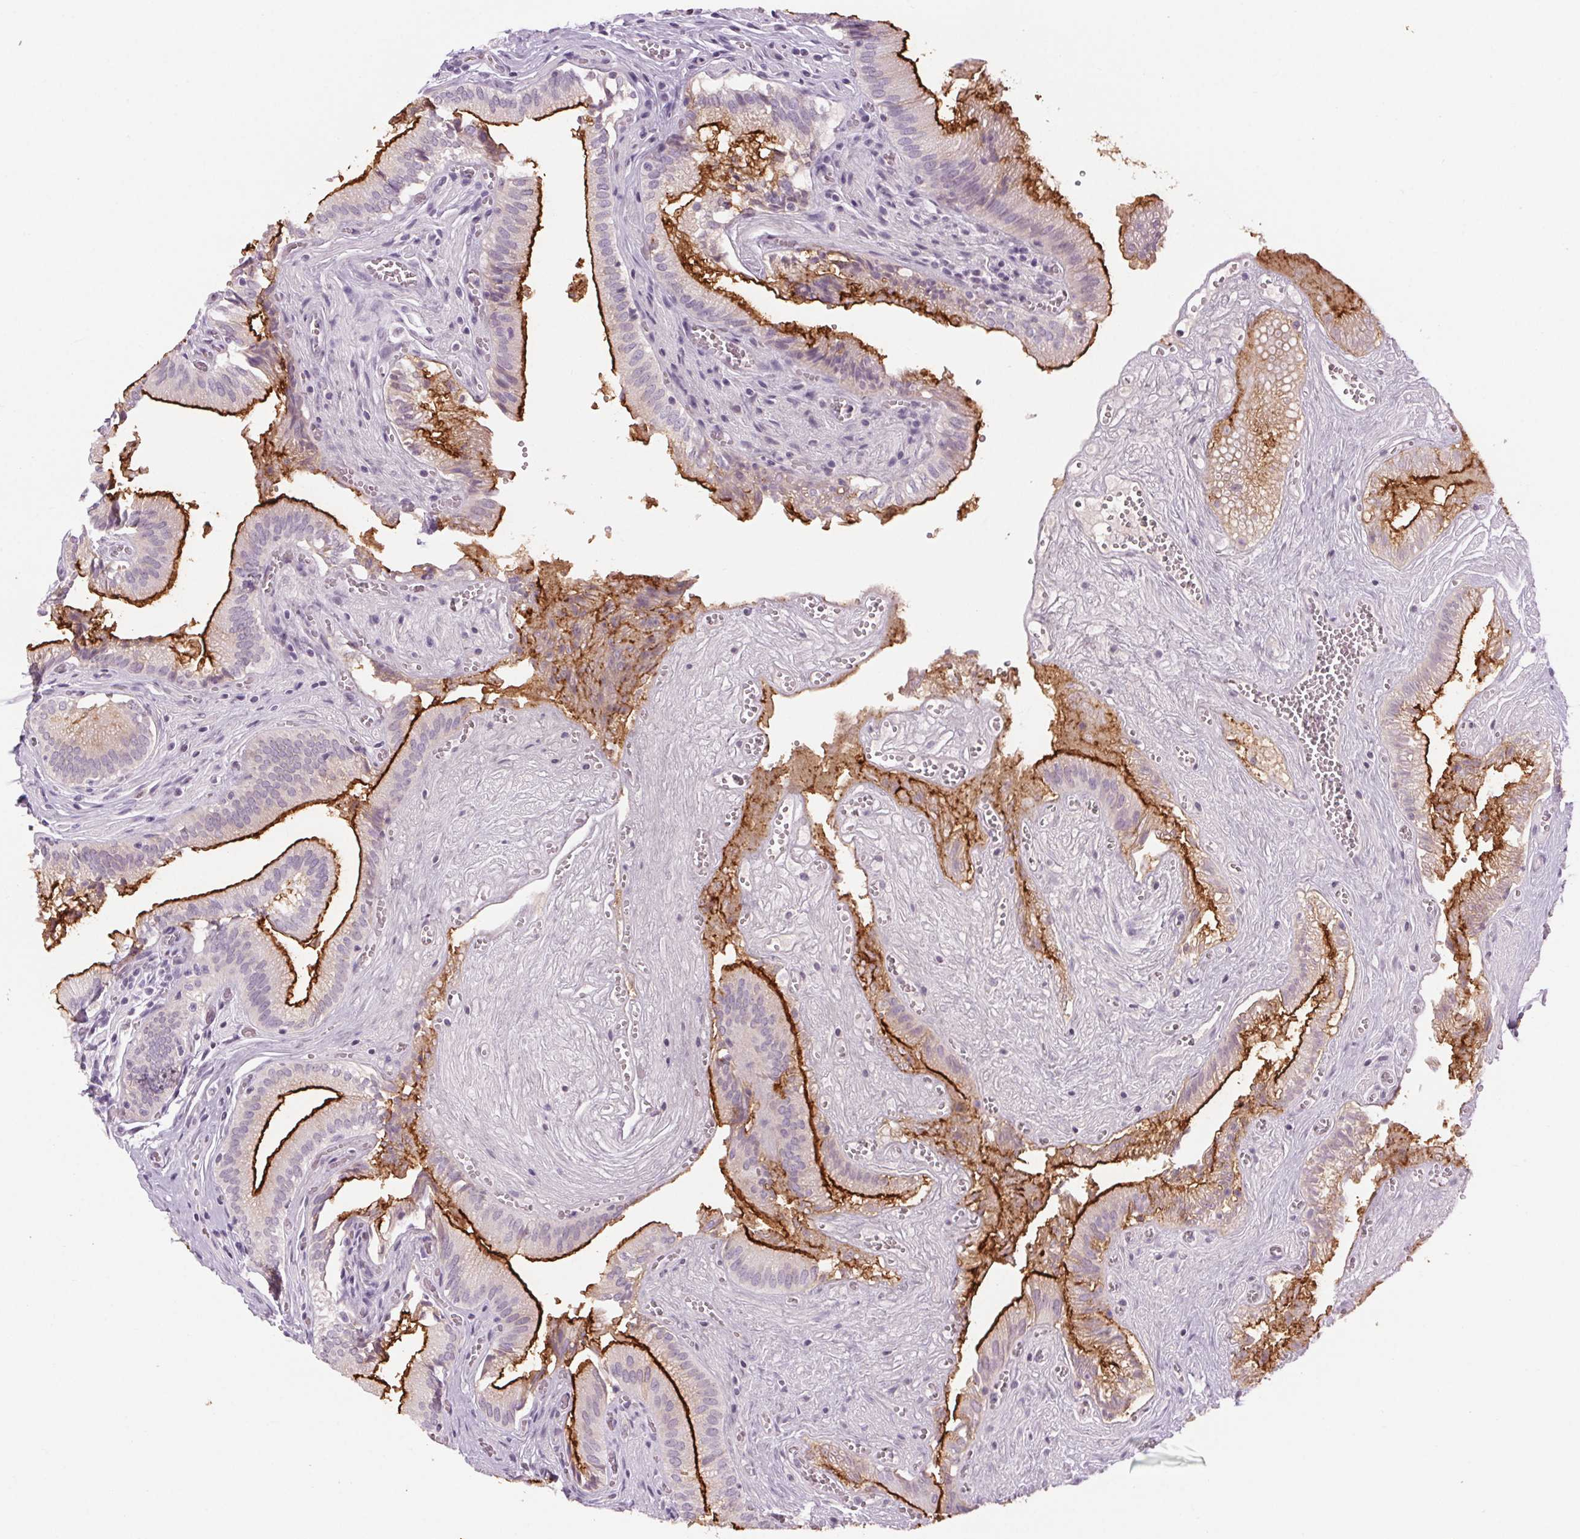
{"staining": {"intensity": "strong", "quantity": "25%-75%", "location": "cytoplasmic/membranous"}, "tissue": "gallbladder", "cell_type": "Glandular cells", "image_type": "normal", "snomed": [{"axis": "morphology", "description": "Normal tissue, NOS"}, {"axis": "topography", "description": "Gallbladder"}, {"axis": "topography", "description": "Peripheral nerve tissue"}], "caption": "A brown stain highlights strong cytoplasmic/membranous expression of a protein in glandular cells of unremarkable human gallbladder. The staining was performed using DAB to visualize the protein expression in brown, while the nuclei were stained in blue with hematoxylin (Magnification: 20x).", "gene": "SLC6A19", "patient": {"sex": "male", "age": 17}}